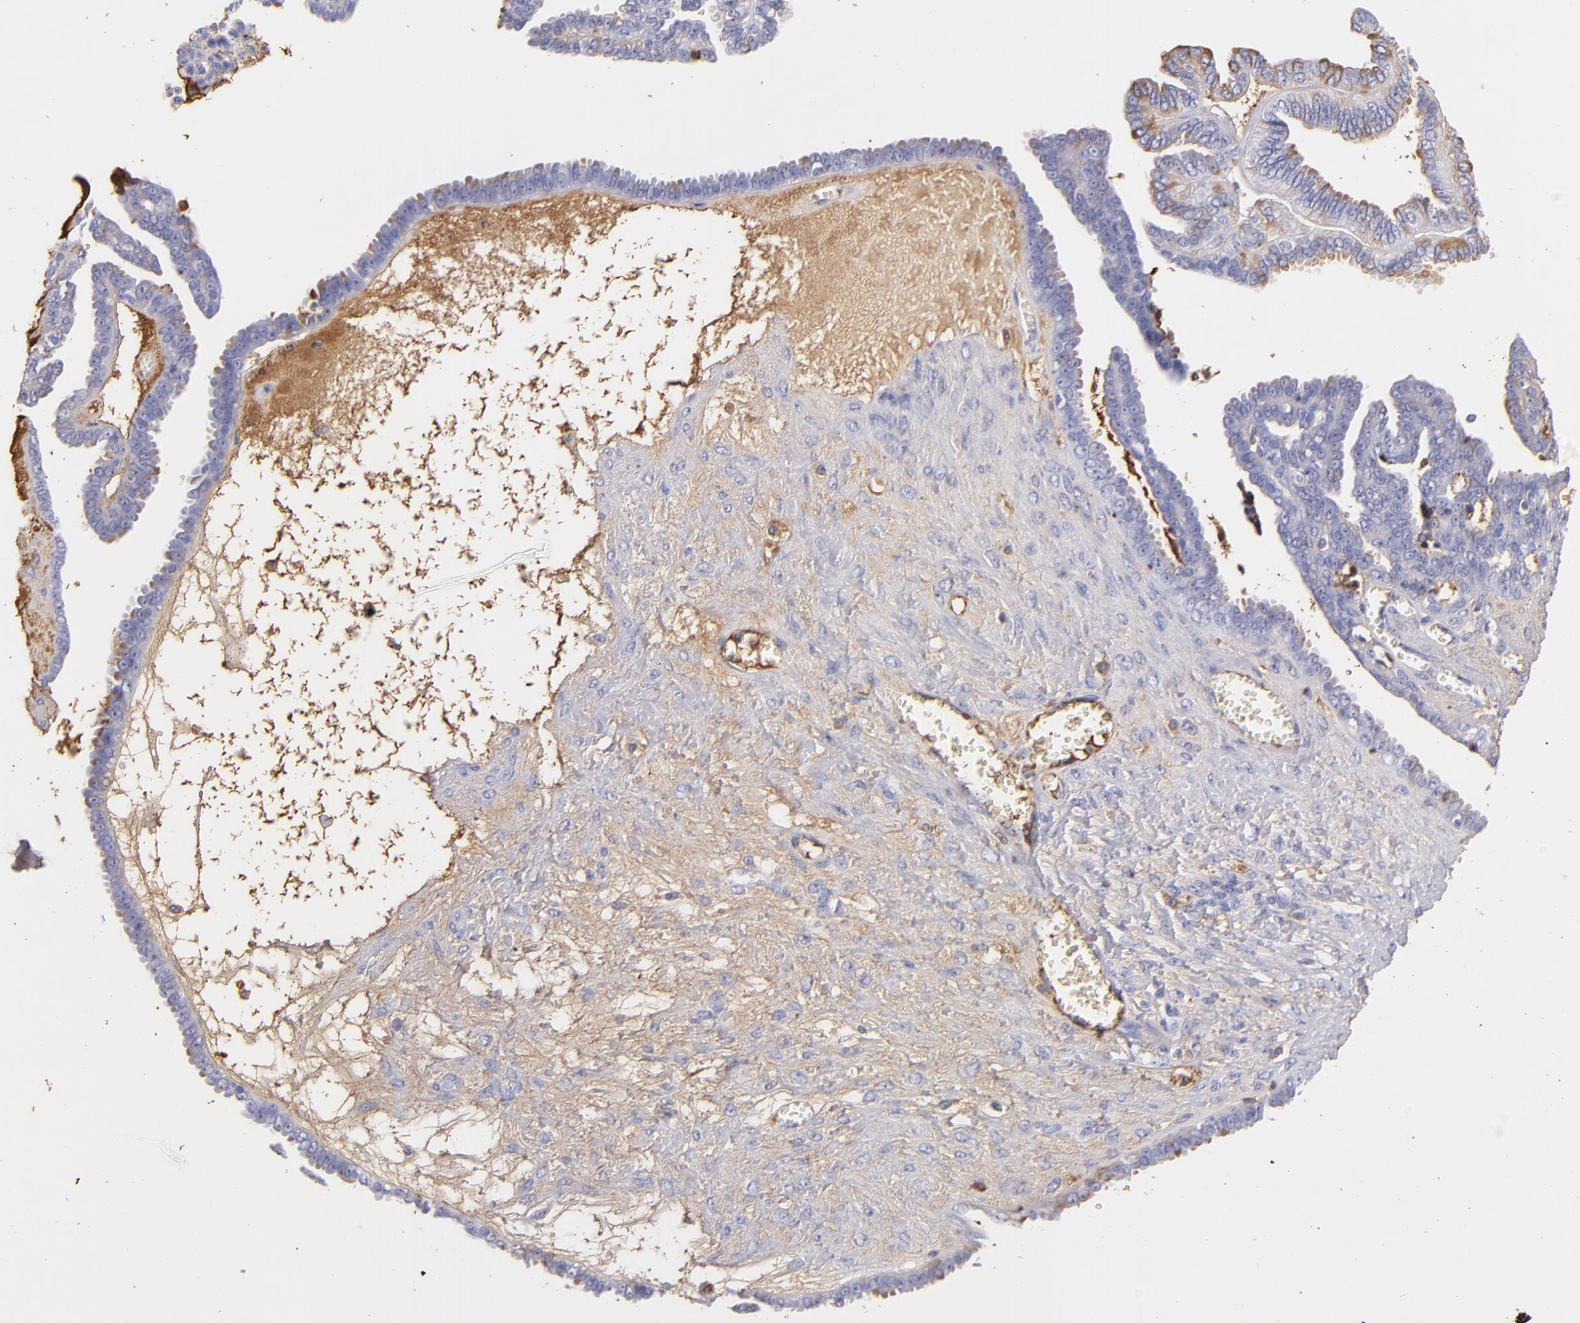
{"staining": {"intensity": "moderate", "quantity": "<25%", "location": "cytoplasmic/membranous"}, "tissue": "ovarian cancer", "cell_type": "Tumor cells", "image_type": "cancer", "snomed": [{"axis": "morphology", "description": "Cystadenocarcinoma, serous, NOS"}, {"axis": "topography", "description": "Ovary"}], "caption": "Tumor cells reveal moderate cytoplasmic/membranous staining in about <25% of cells in ovarian serous cystadenocarcinoma.", "gene": "FGB", "patient": {"sex": "female", "age": 71}}